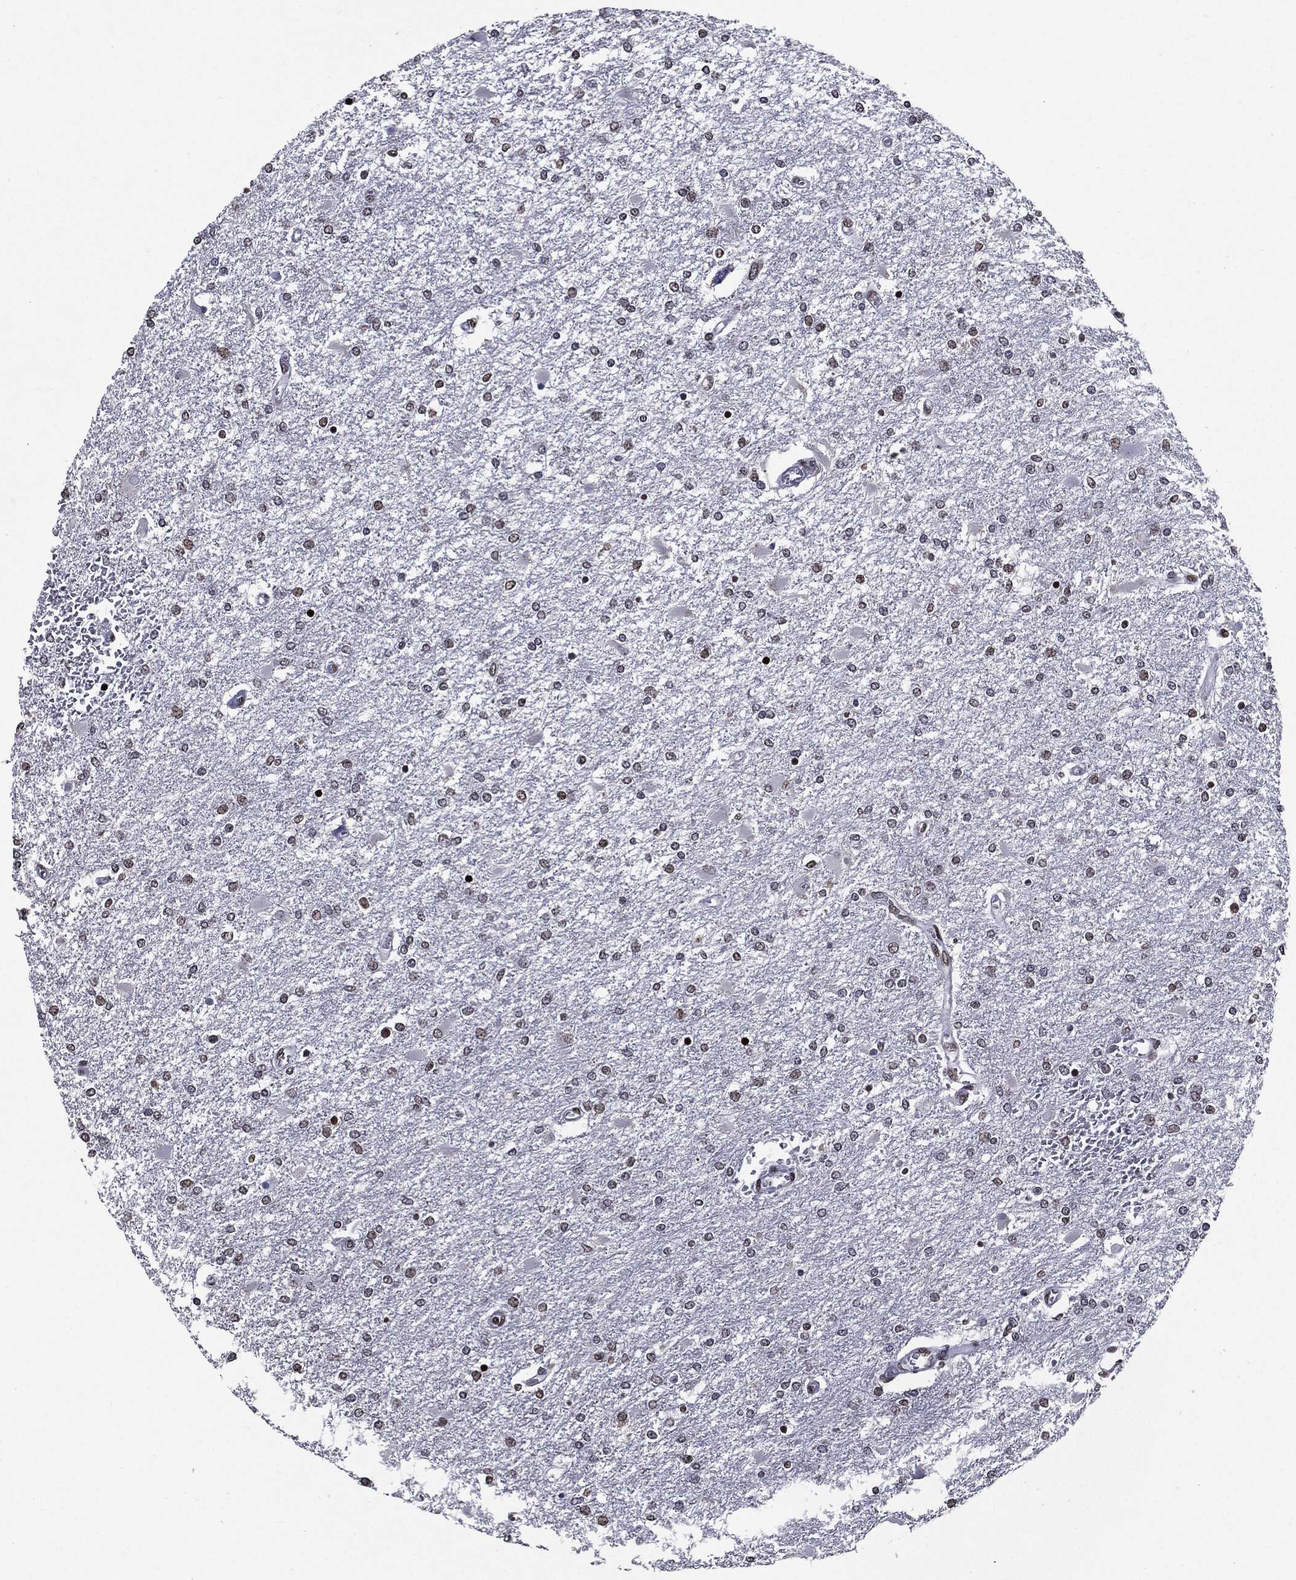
{"staining": {"intensity": "weak", "quantity": "<25%", "location": "nuclear"}, "tissue": "glioma", "cell_type": "Tumor cells", "image_type": "cancer", "snomed": [{"axis": "morphology", "description": "Glioma, malignant, High grade"}, {"axis": "topography", "description": "Cerebral cortex"}], "caption": "An IHC image of high-grade glioma (malignant) is shown. There is no staining in tumor cells of high-grade glioma (malignant). (DAB (3,3'-diaminobenzidine) immunohistochemistry with hematoxylin counter stain).", "gene": "ZFP91", "patient": {"sex": "male", "age": 79}}